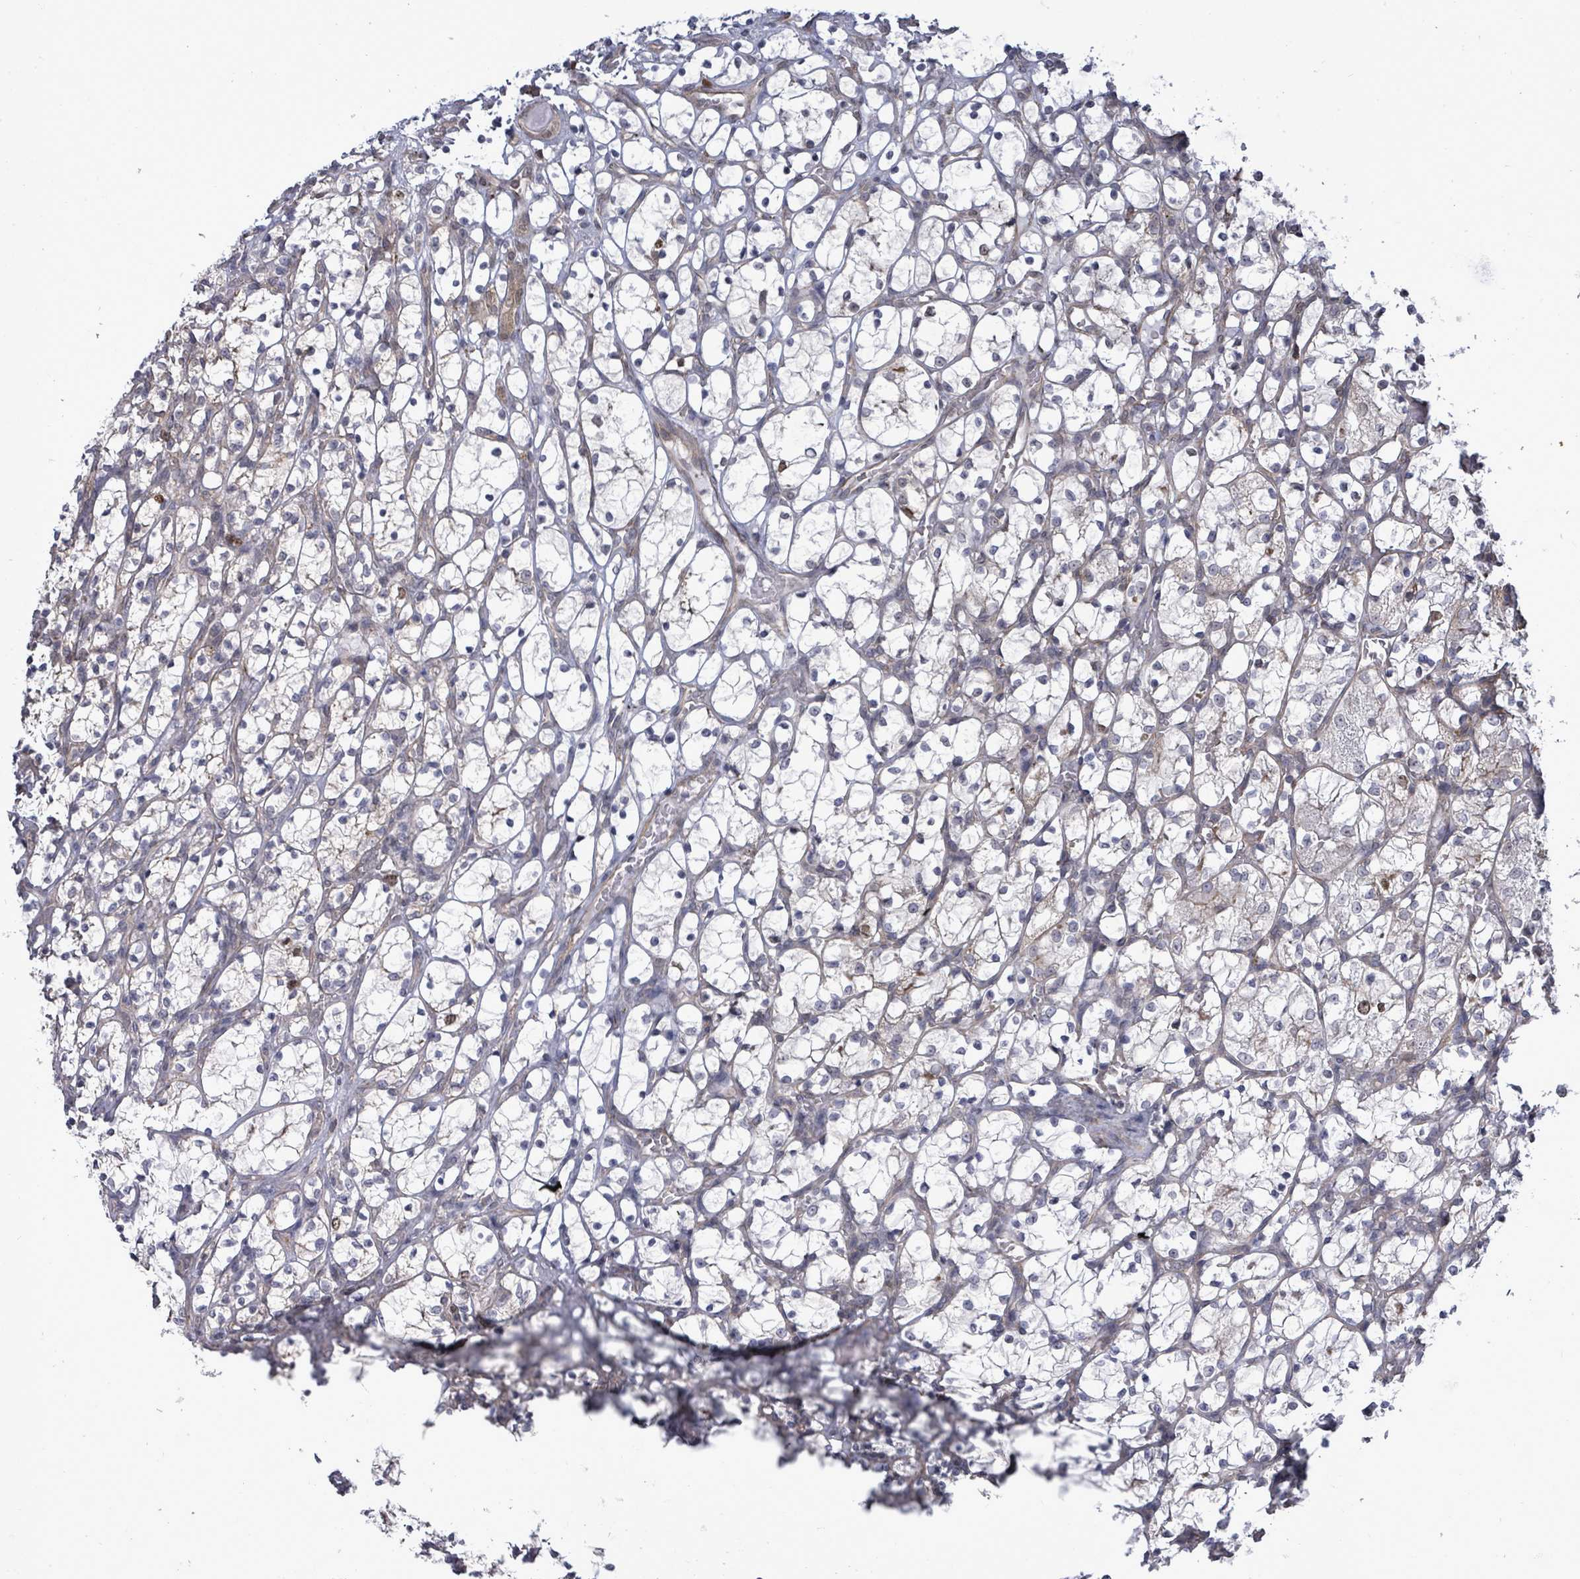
{"staining": {"intensity": "negative", "quantity": "none", "location": "none"}, "tissue": "renal cancer", "cell_type": "Tumor cells", "image_type": "cancer", "snomed": [{"axis": "morphology", "description": "Adenocarcinoma, NOS"}, {"axis": "topography", "description": "Kidney"}], "caption": "Photomicrograph shows no protein expression in tumor cells of adenocarcinoma (renal) tissue.", "gene": "PAPSS1", "patient": {"sex": "female", "age": 69}}